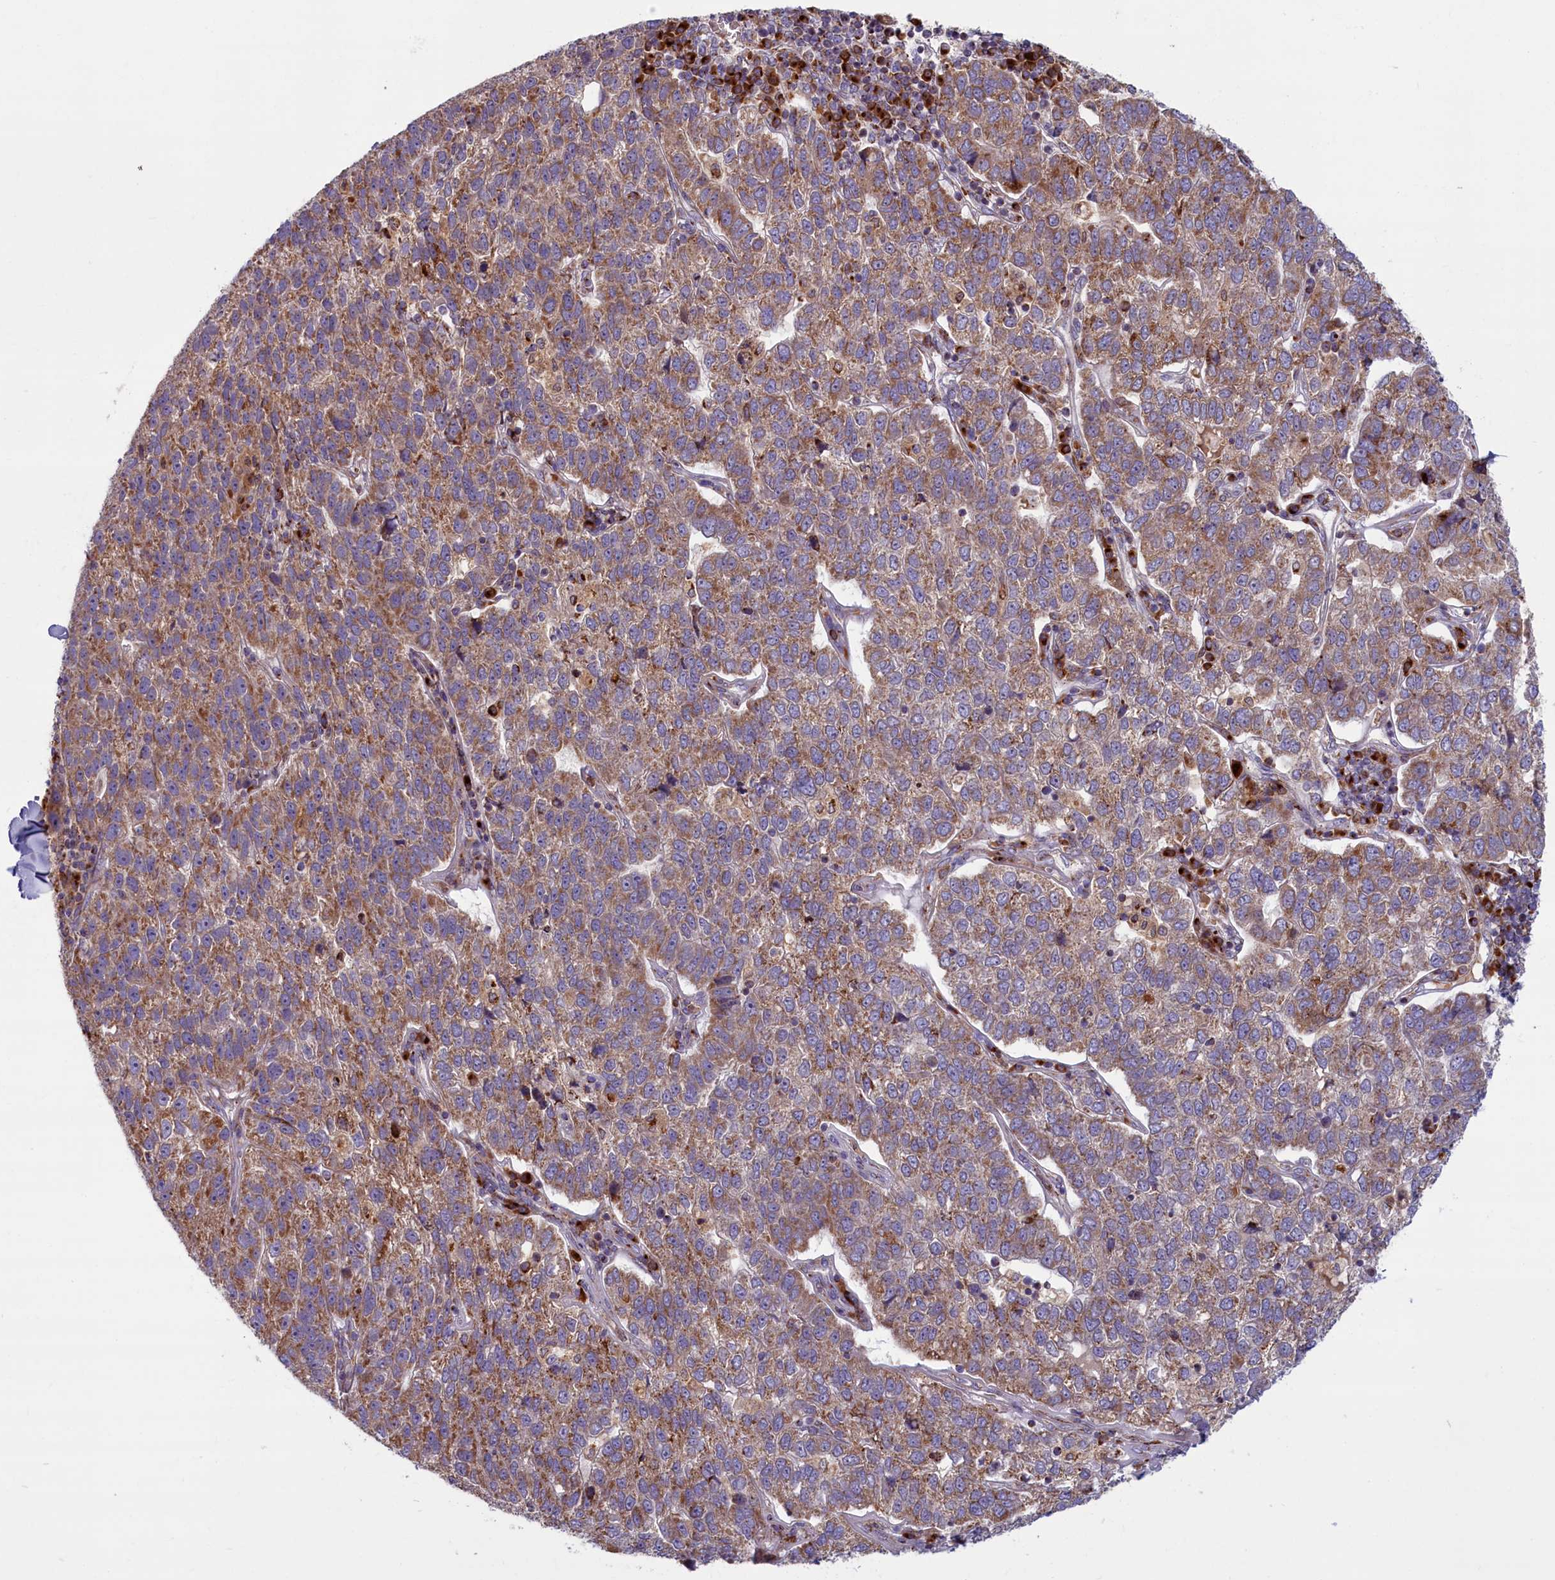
{"staining": {"intensity": "moderate", "quantity": ">75%", "location": "cytoplasmic/membranous"}, "tissue": "pancreatic cancer", "cell_type": "Tumor cells", "image_type": "cancer", "snomed": [{"axis": "morphology", "description": "Adenocarcinoma, NOS"}, {"axis": "topography", "description": "Pancreas"}], "caption": "A micrograph of human adenocarcinoma (pancreatic) stained for a protein exhibits moderate cytoplasmic/membranous brown staining in tumor cells. (DAB = brown stain, brightfield microscopy at high magnification).", "gene": "BLVRB", "patient": {"sex": "female", "age": 61}}